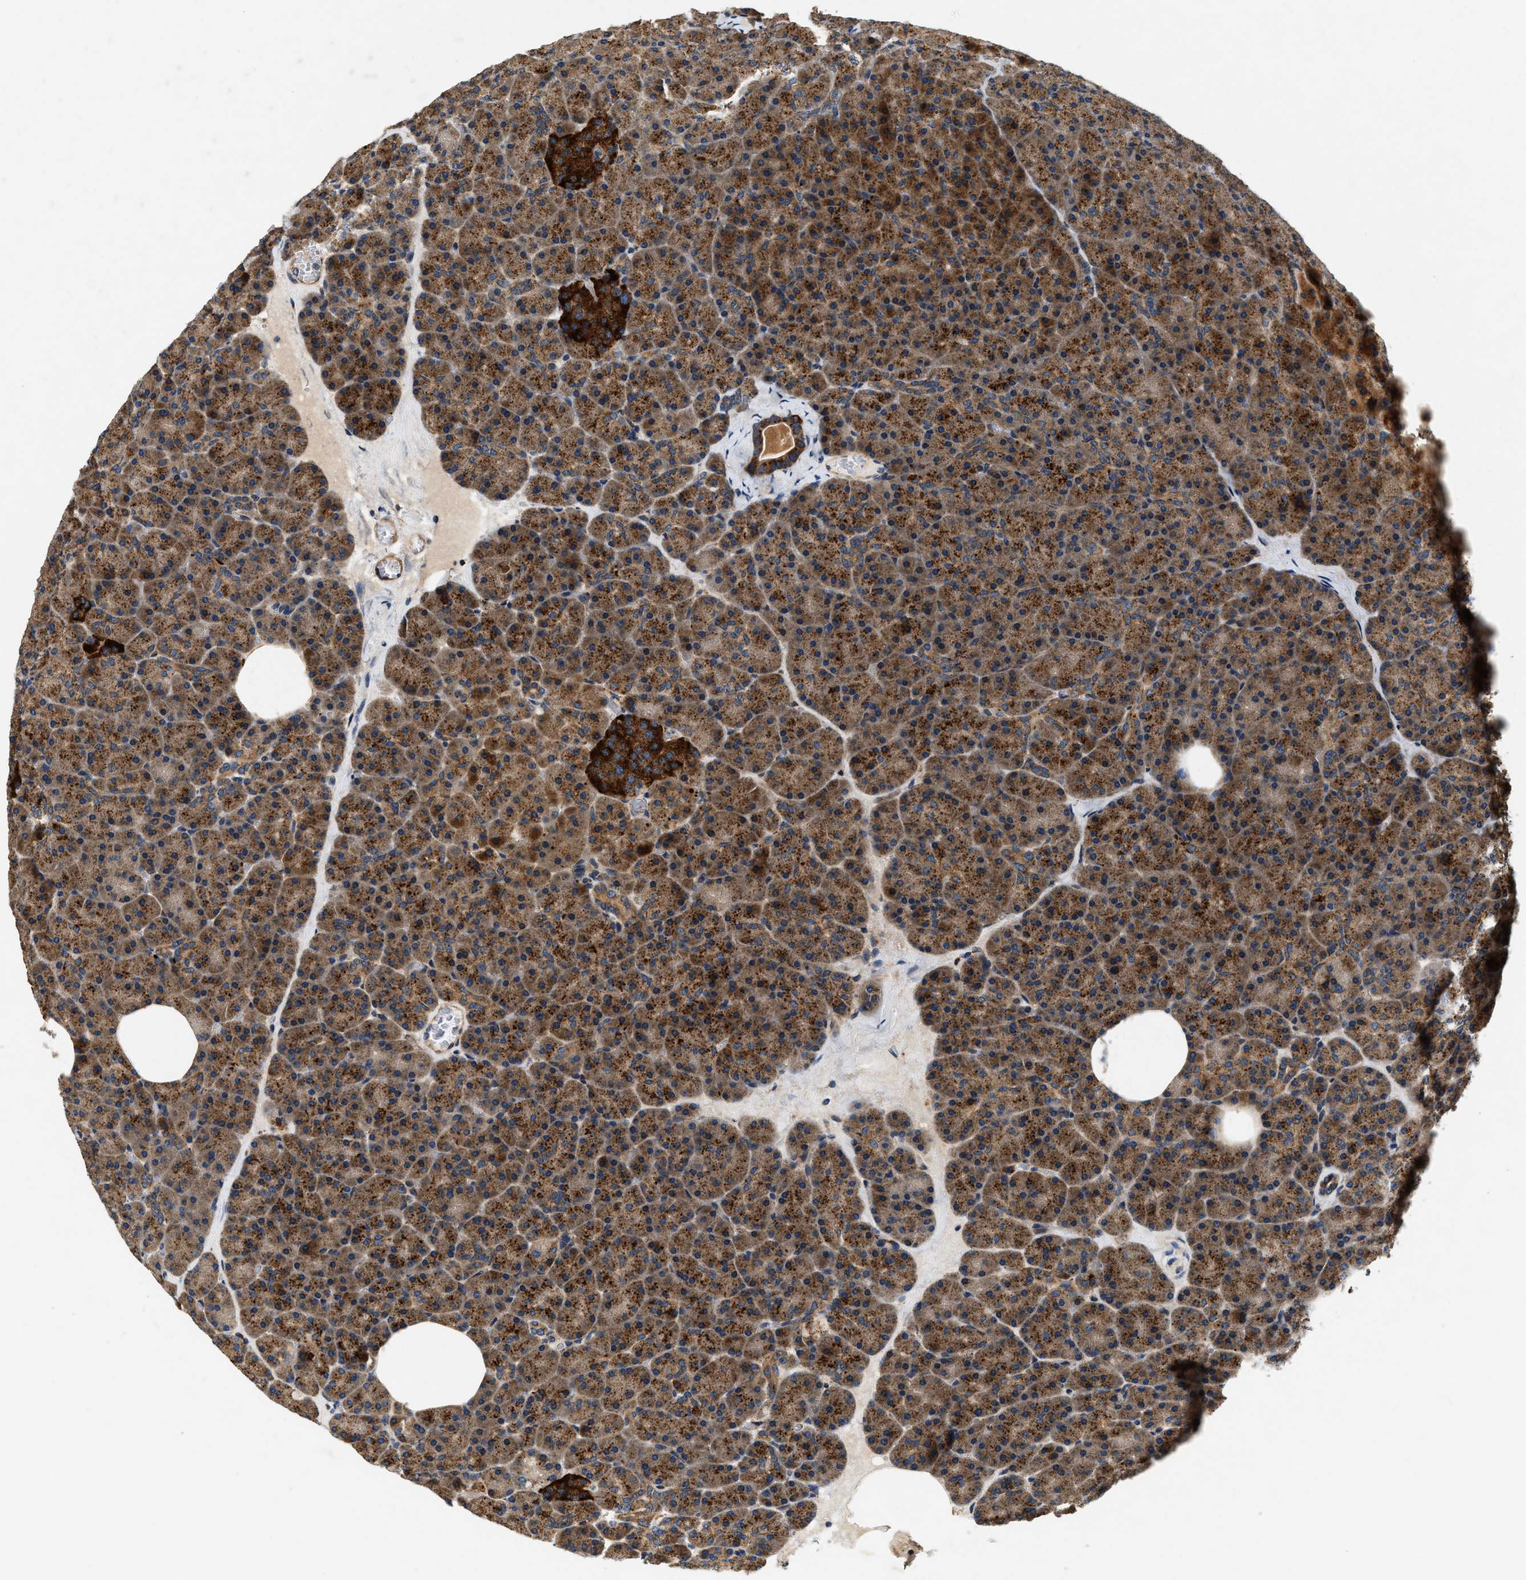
{"staining": {"intensity": "strong", "quantity": ">75%", "location": "cytoplasmic/membranous"}, "tissue": "pancreas", "cell_type": "Exocrine glandular cells", "image_type": "normal", "snomed": [{"axis": "morphology", "description": "Normal tissue, NOS"}, {"axis": "morphology", "description": "Carcinoid, malignant, NOS"}, {"axis": "topography", "description": "Pancreas"}], "caption": "The immunohistochemical stain labels strong cytoplasmic/membranous positivity in exocrine glandular cells of normal pancreas.", "gene": "DUSP10", "patient": {"sex": "female", "age": 35}}